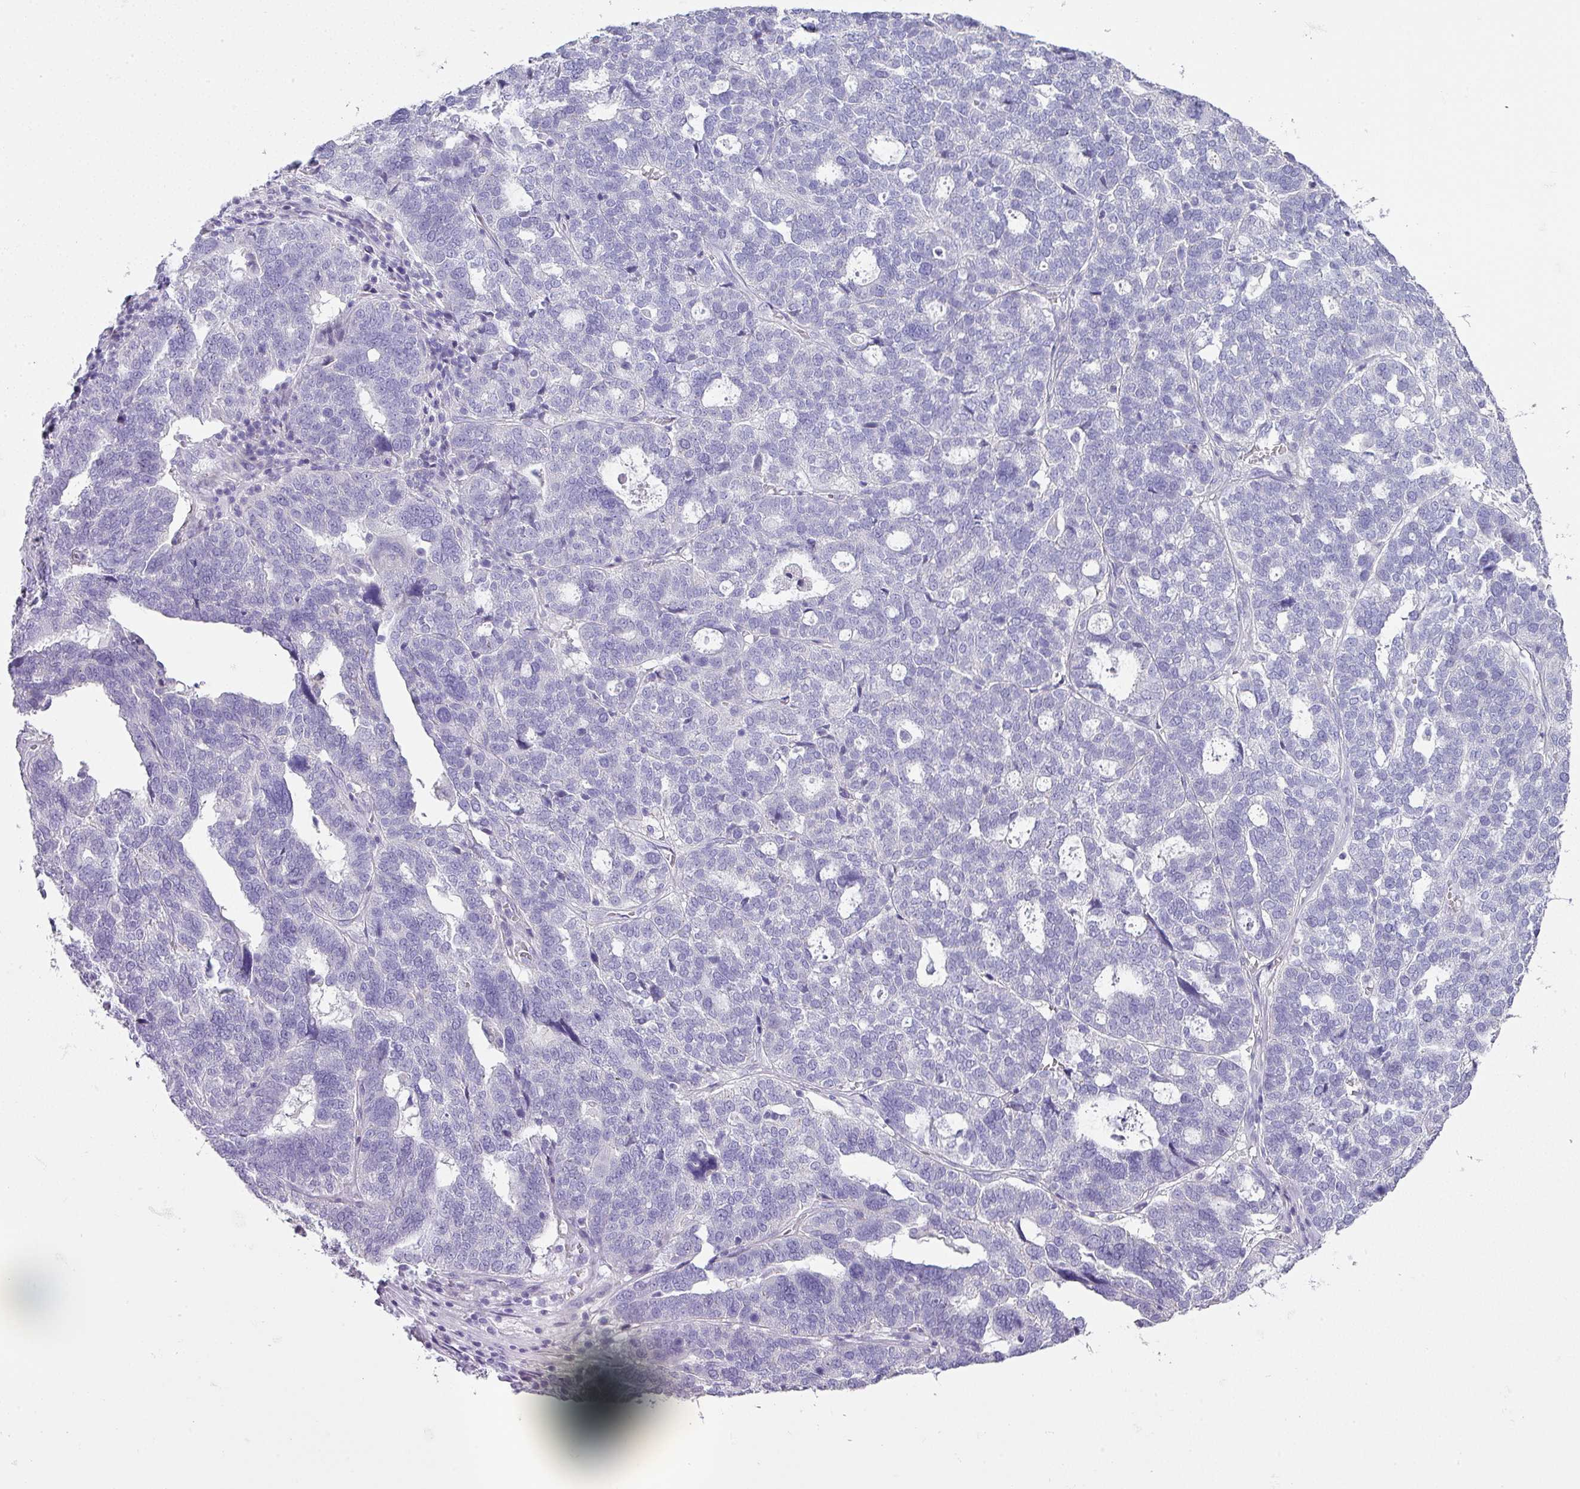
{"staining": {"intensity": "negative", "quantity": "none", "location": "none"}, "tissue": "ovarian cancer", "cell_type": "Tumor cells", "image_type": "cancer", "snomed": [{"axis": "morphology", "description": "Cystadenocarcinoma, serous, NOS"}, {"axis": "topography", "description": "Ovary"}], "caption": "DAB immunohistochemical staining of ovarian cancer (serous cystadenocarcinoma) shows no significant positivity in tumor cells.", "gene": "GLI4", "patient": {"sex": "female", "age": 59}}